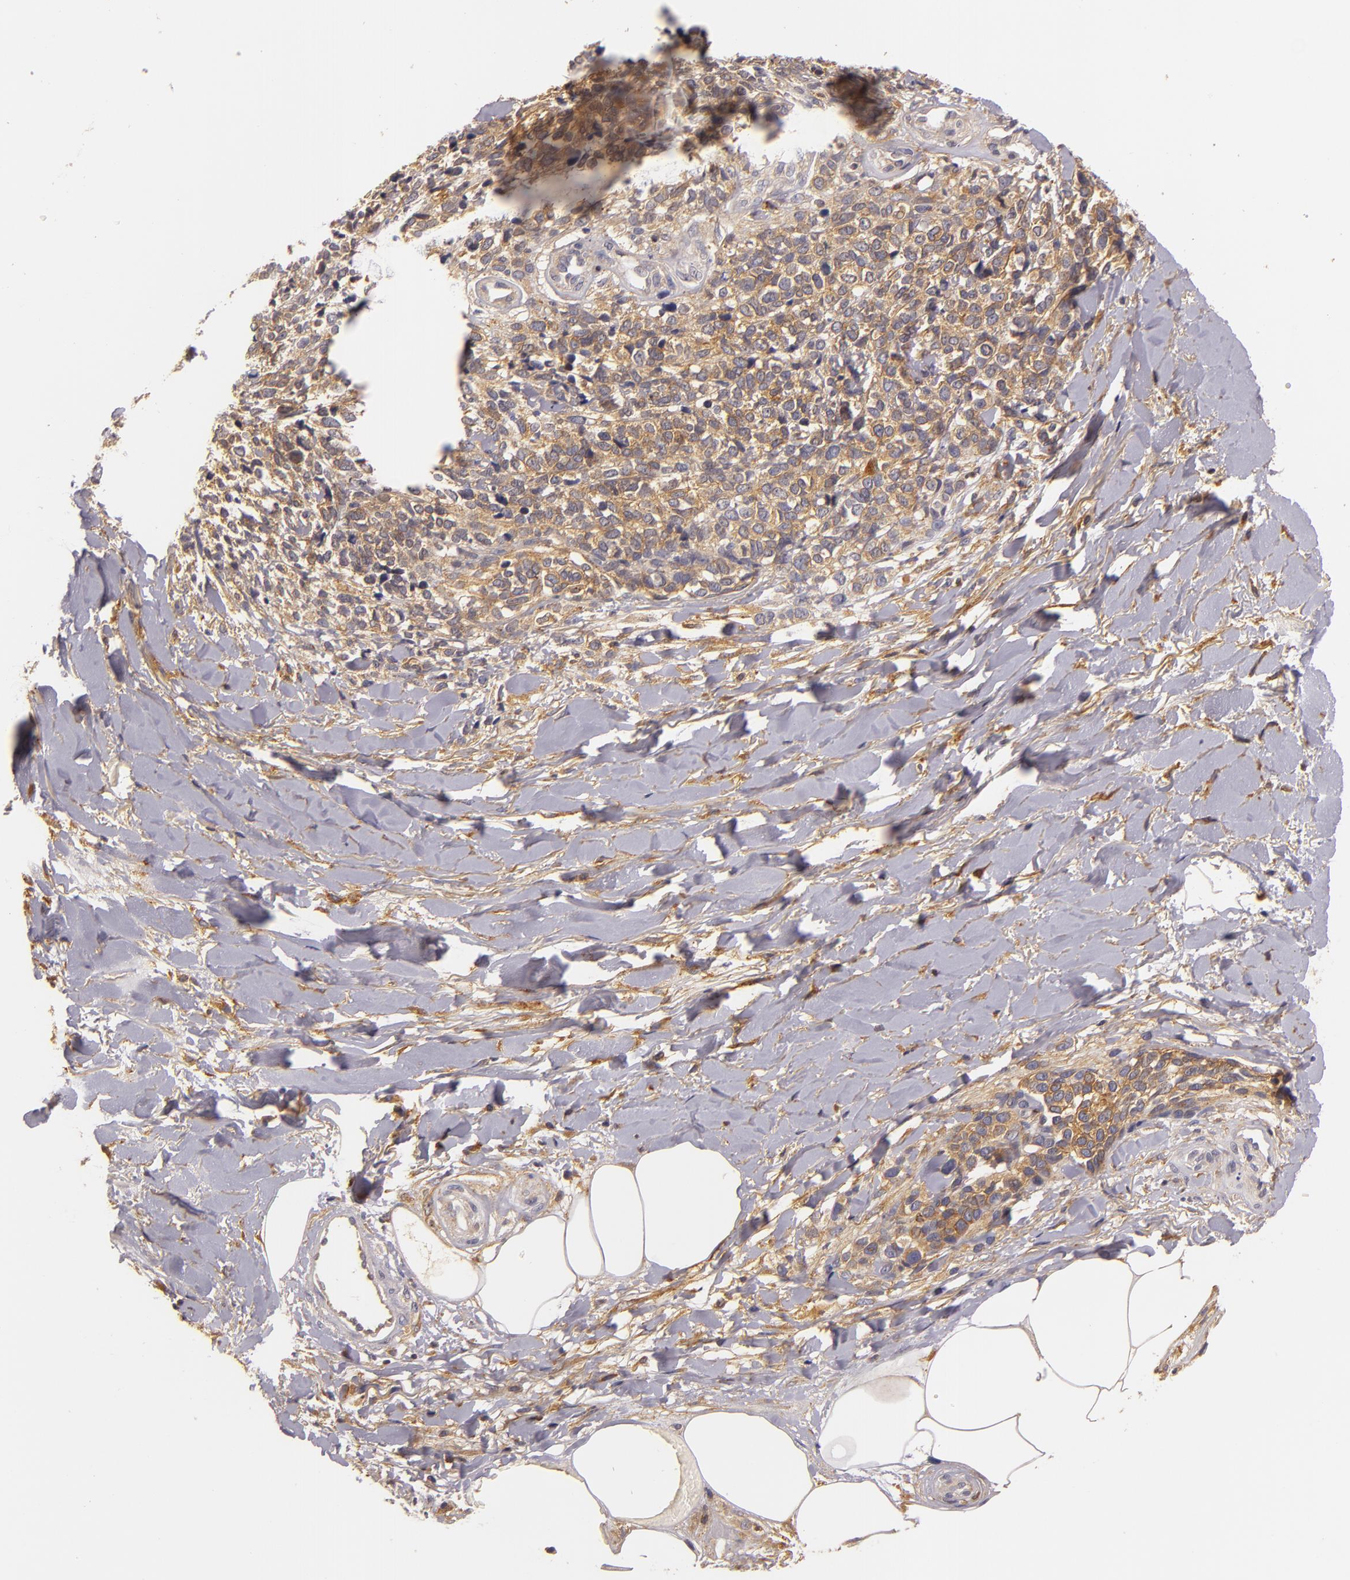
{"staining": {"intensity": "moderate", "quantity": ">75%", "location": "cytoplasmic/membranous"}, "tissue": "melanoma", "cell_type": "Tumor cells", "image_type": "cancer", "snomed": [{"axis": "morphology", "description": "Malignant melanoma, NOS"}, {"axis": "topography", "description": "Skin"}], "caption": "High-power microscopy captured an immunohistochemistry micrograph of melanoma, revealing moderate cytoplasmic/membranous positivity in approximately >75% of tumor cells.", "gene": "TOM1", "patient": {"sex": "female", "age": 85}}